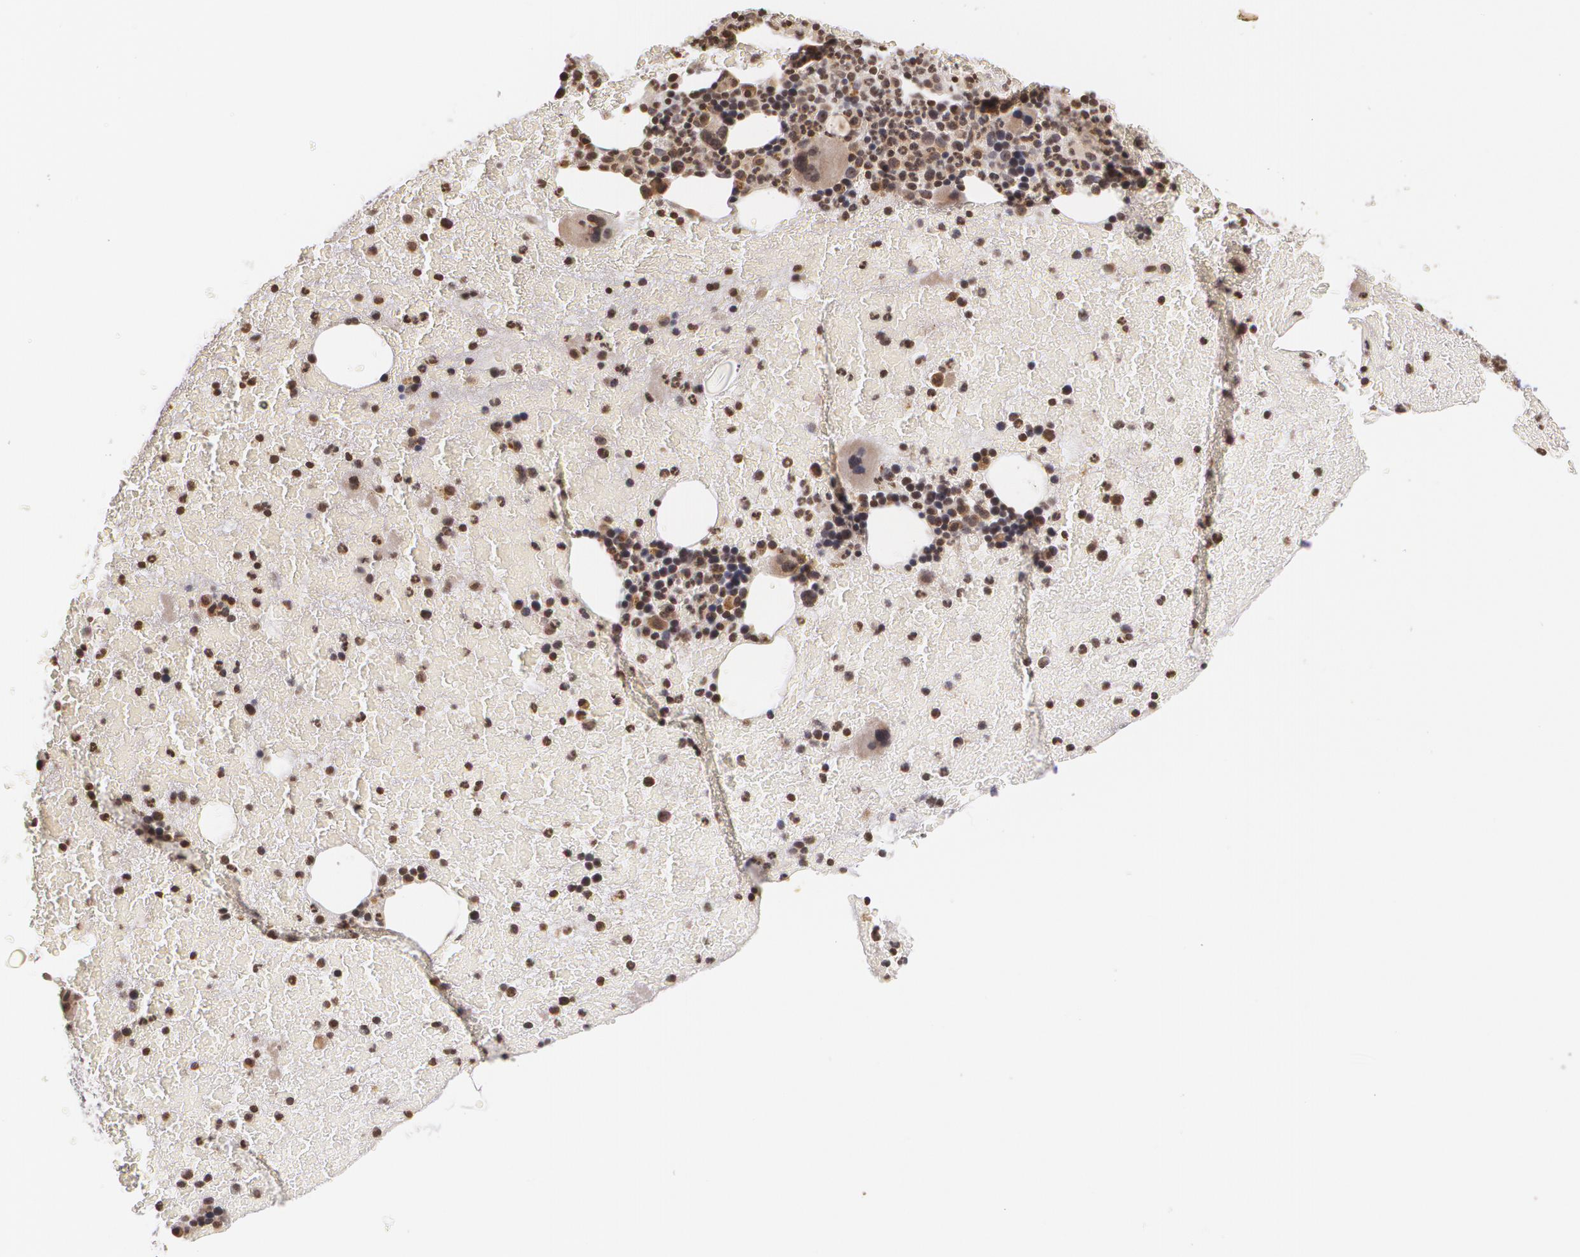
{"staining": {"intensity": "moderate", "quantity": "25%-75%", "location": "cytoplasmic/membranous,nuclear"}, "tissue": "bone marrow", "cell_type": "Hematopoietic cells", "image_type": "normal", "snomed": [{"axis": "morphology", "description": "Normal tissue, NOS"}, {"axis": "topography", "description": "Bone marrow"}], "caption": "Immunohistochemical staining of normal bone marrow displays moderate cytoplasmic/membranous,nuclear protein staining in about 25%-75% of hematopoietic cells.", "gene": "VAV3", "patient": {"sex": "female", "age": 71}}